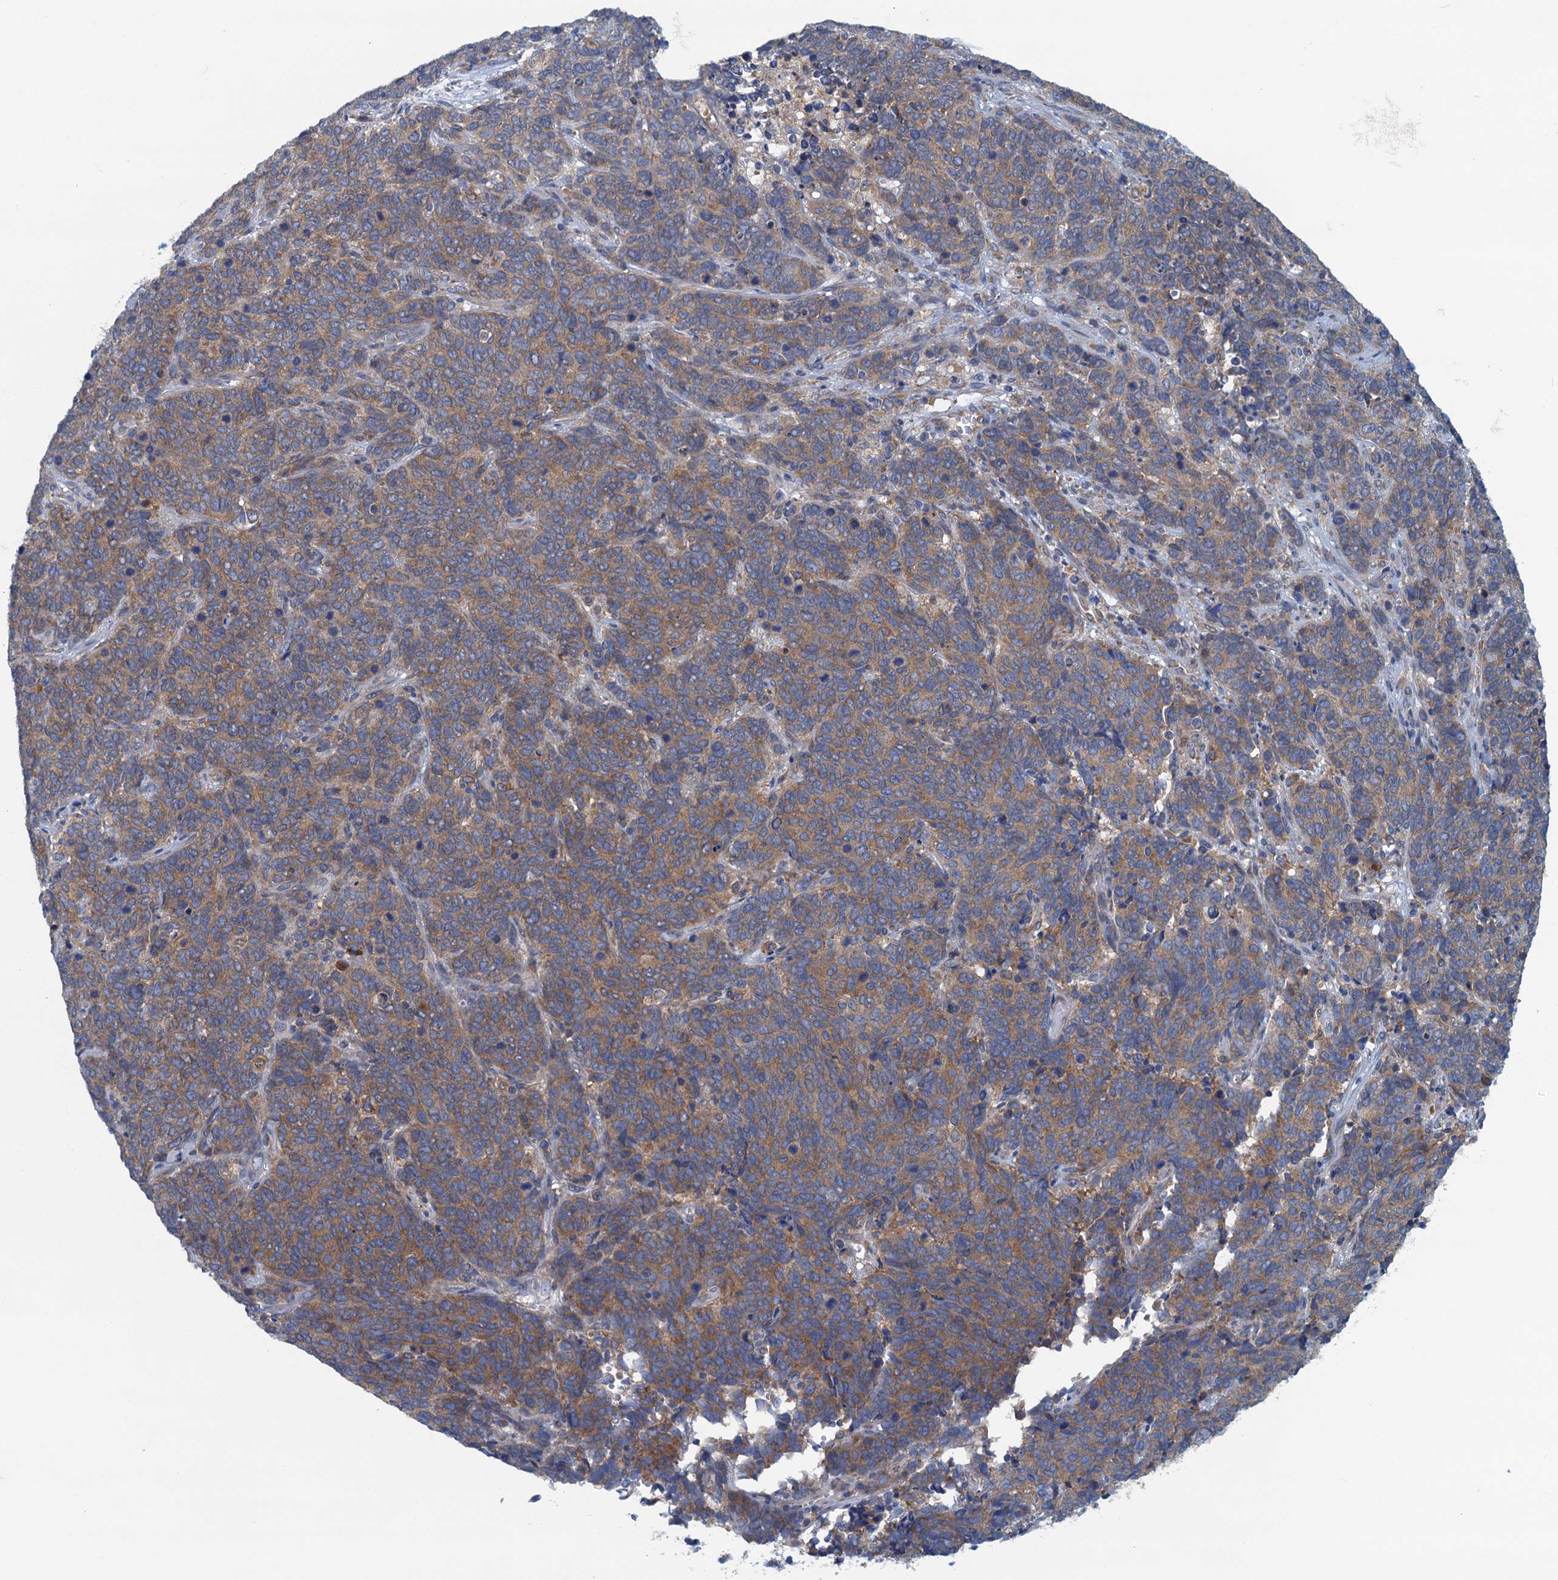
{"staining": {"intensity": "moderate", "quantity": ">75%", "location": "cytoplasmic/membranous"}, "tissue": "cervical cancer", "cell_type": "Tumor cells", "image_type": "cancer", "snomed": [{"axis": "morphology", "description": "Squamous cell carcinoma, NOS"}, {"axis": "topography", "description": "Cervix"}], "caption": "Immunohistochemical staining of squamous cell carcinoma (cervical) shows medium levels of moderate cytoplasmic/membranous protein positivity in about >75% of tumor cells.", "gene": "MYDGF", "patient": {"sex": "female", "age": 60}}